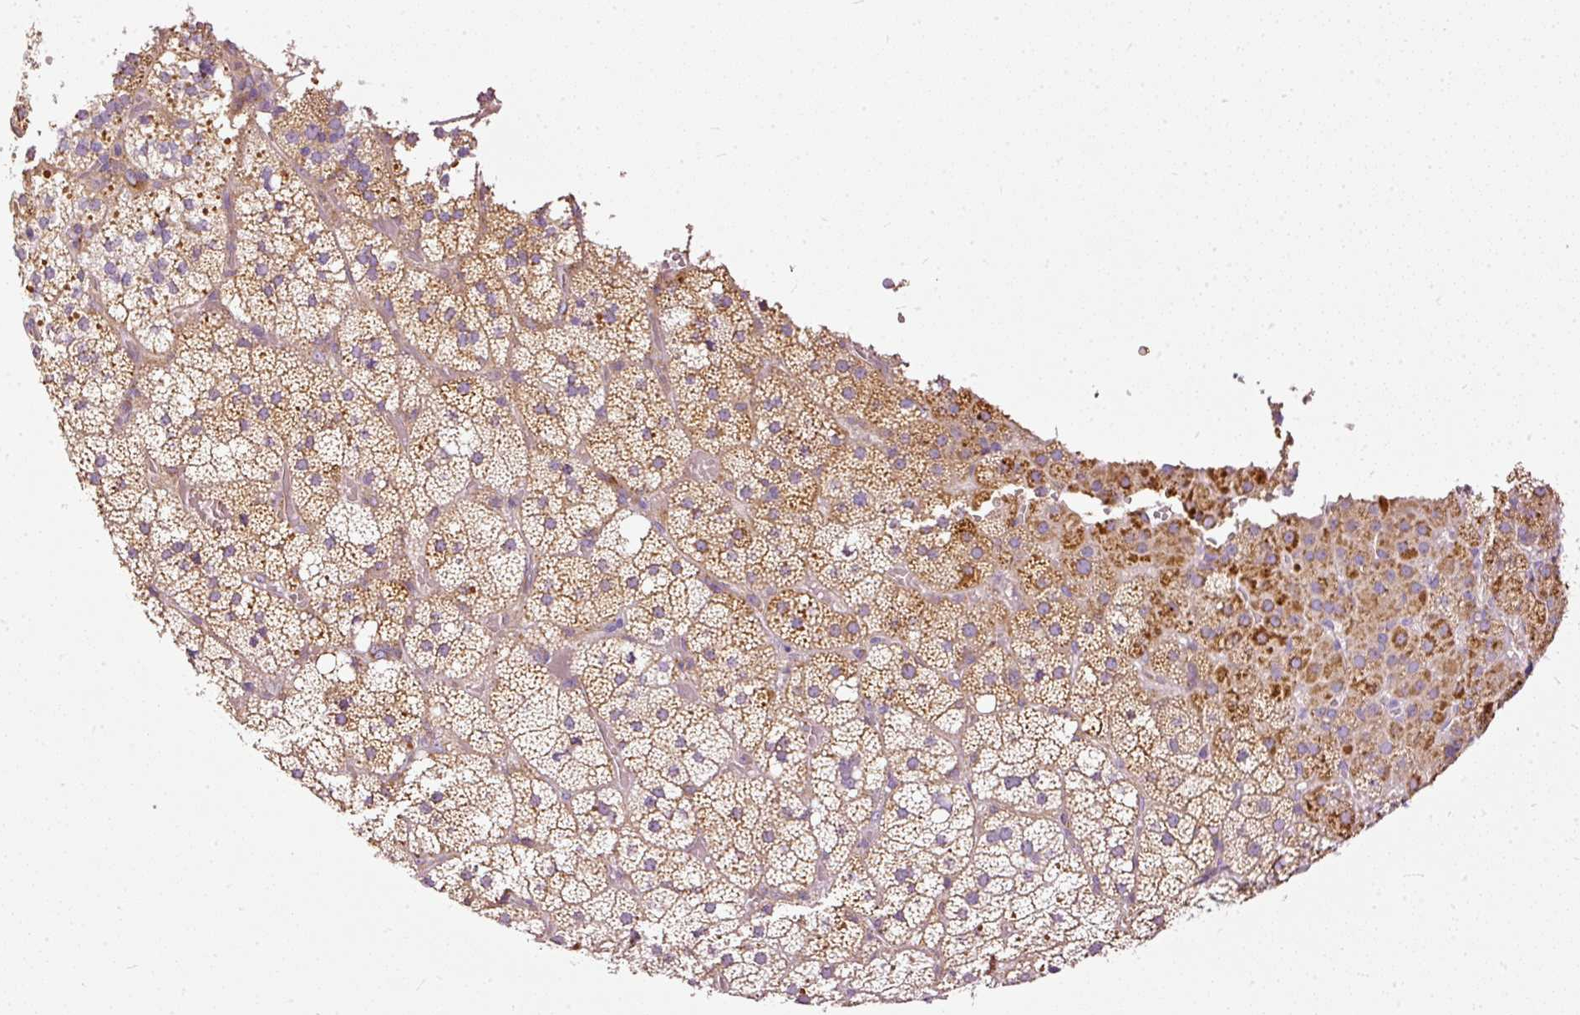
{"staining": {"intensity": "strong", "quantity": "<25%", "location": "cytoplasmic/membranous"}, "tissue": "adrenal gland", "cell_type": "Glandular cells", "image_type": "normal", "snomed": [{"axis": "morphology", "description": "Normal tissue, NOS"}, {"axis": "topography", "description": "Adrenal gland"}], "caption": "DAB (3,3'-diaminobenzidine) immunohistochemical staining of normal adrenal gland displays strong cytoplasmic/membranous protein expression in about <25% of glandular cells.", "gene": "PAQR9", "patient": {"sex": "male", "age": 53}}